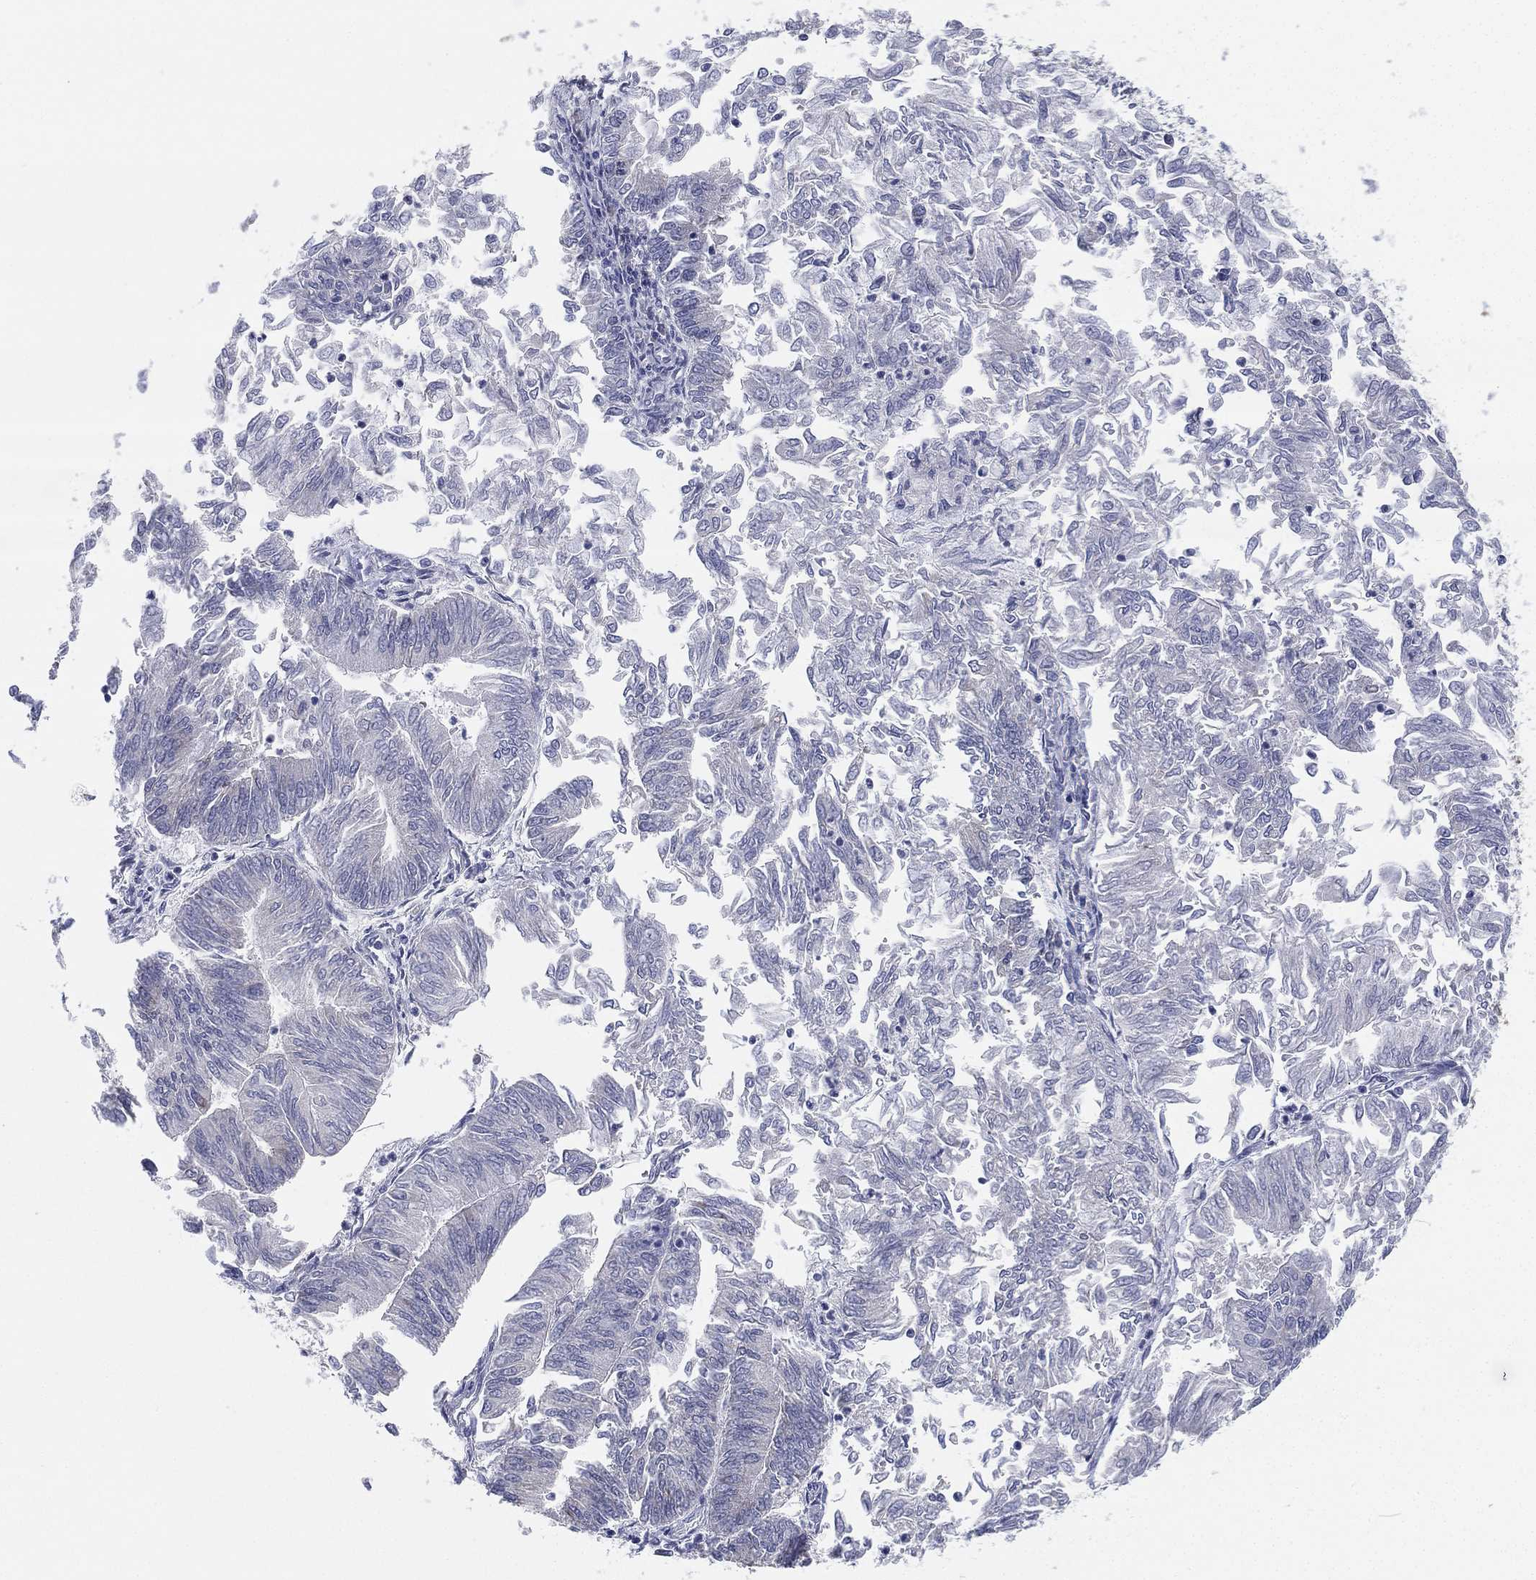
{"staining": {"intensity": "negative", "quantity": "none", "location": "none"}, "tissue": "endometrial cancer", "cell_type": "Tumor cells", "image_type": "cancer", "snomed": [{"axis": "morphology", "description": "Adenocarcinoma, NOS"}, {"axis": "topography", "description": "Endometrium"}], "caption": "DAB immunohistochemical staining of adenocarcinoma (endometrial) shows no significant expression in tumor cells.", "gene": "FARSA", "patient": {"sex": "female", "age": 59}}